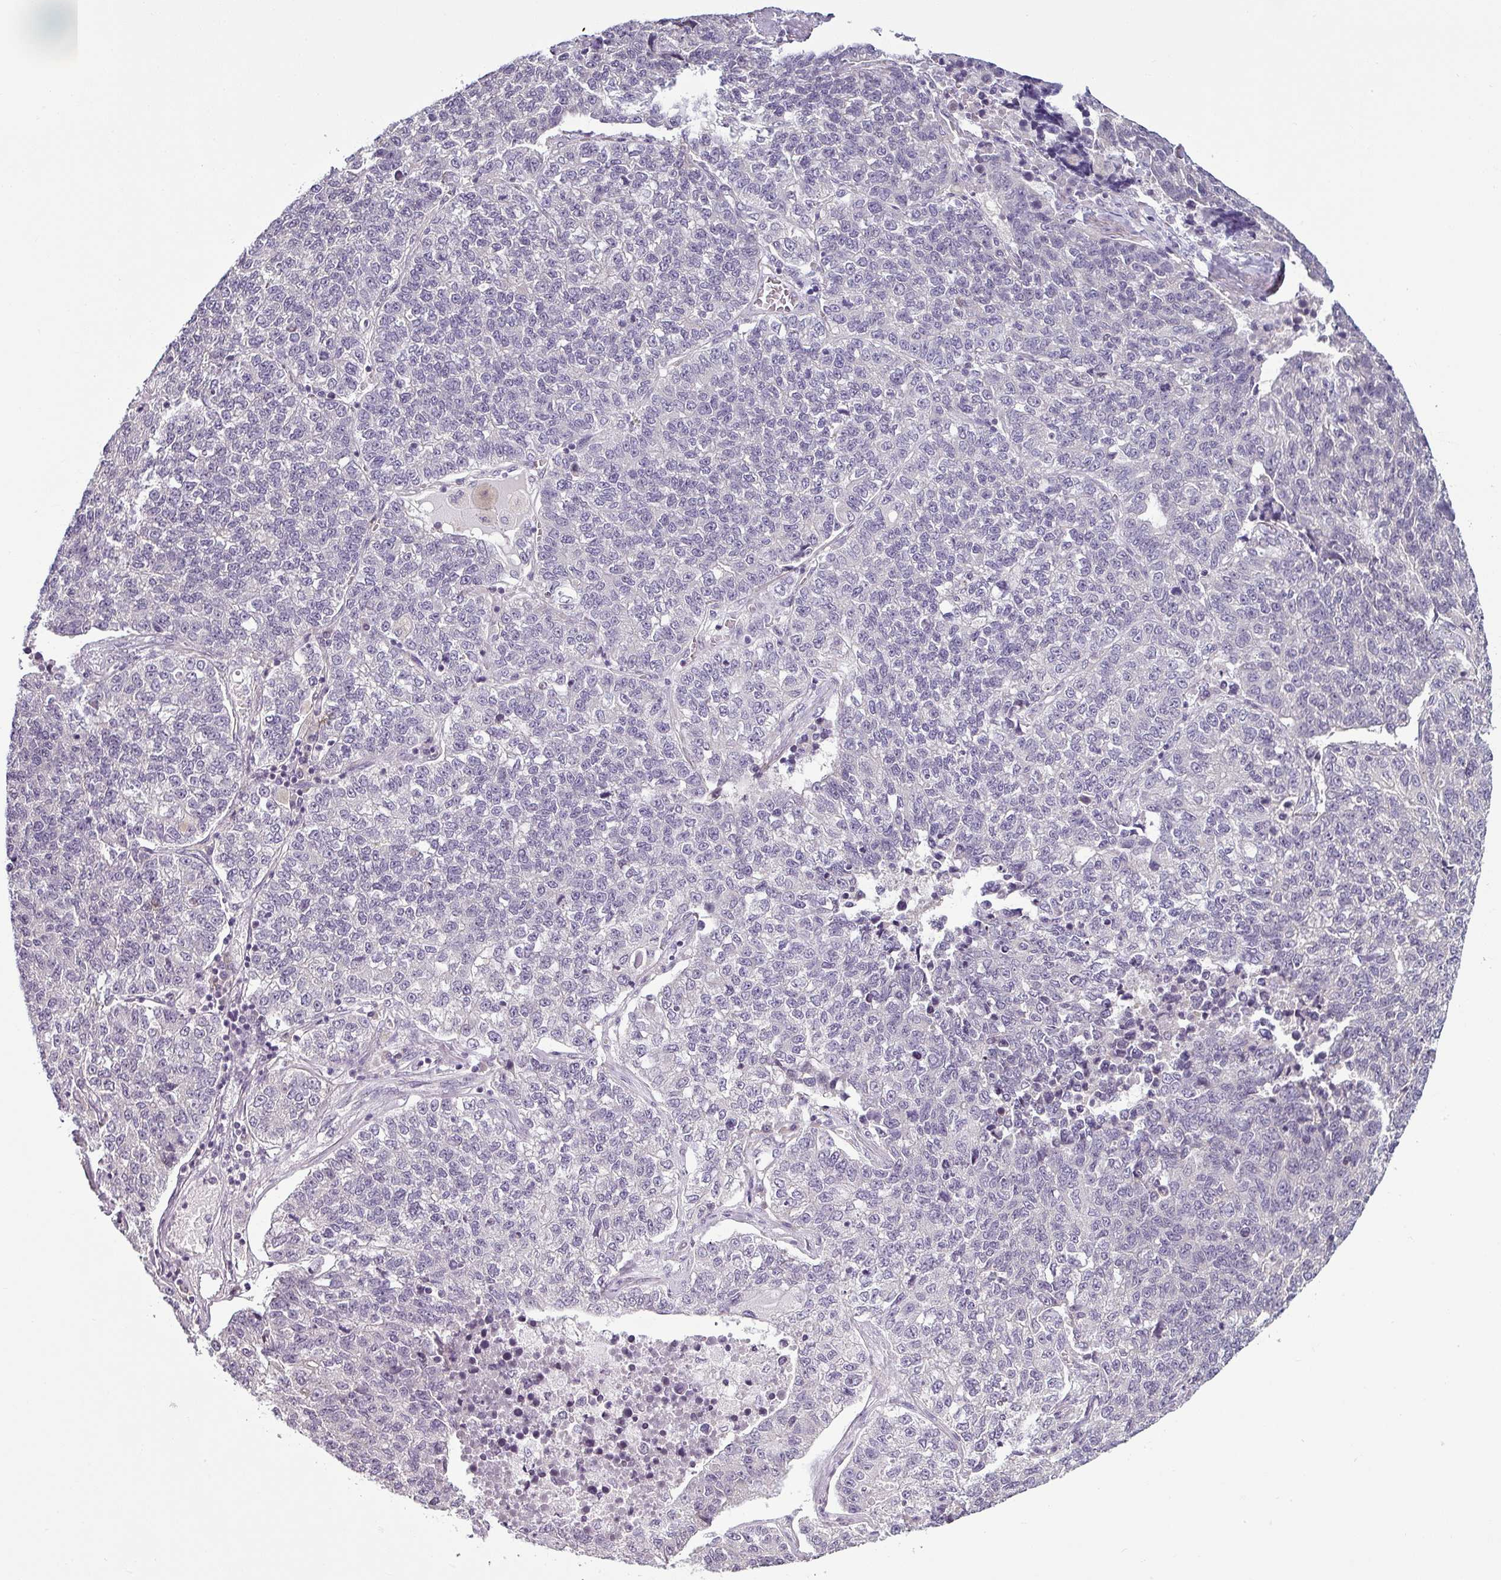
{"staining": {"intensity": "negative", "quantity": "none", "location": "none"}, "tissue": "lung cancer", "cell_type": "Tumor cells", "image_type": "cancer", "snomed": [{"axis": "morphology", "description": "Adenocarcinoma, NOS"}, {"axis": "topography", "description": "Lung"}], "caption": "The immunohistochemistry (IHC) image has no significant staining in tumor cells of lung cancer tissue. (Brightfield microscopy of DAB immunohistochemistry (IHC) at high magnification).", "gene": "OR52D1", "patient": {"sex": "male", "age": 49}}